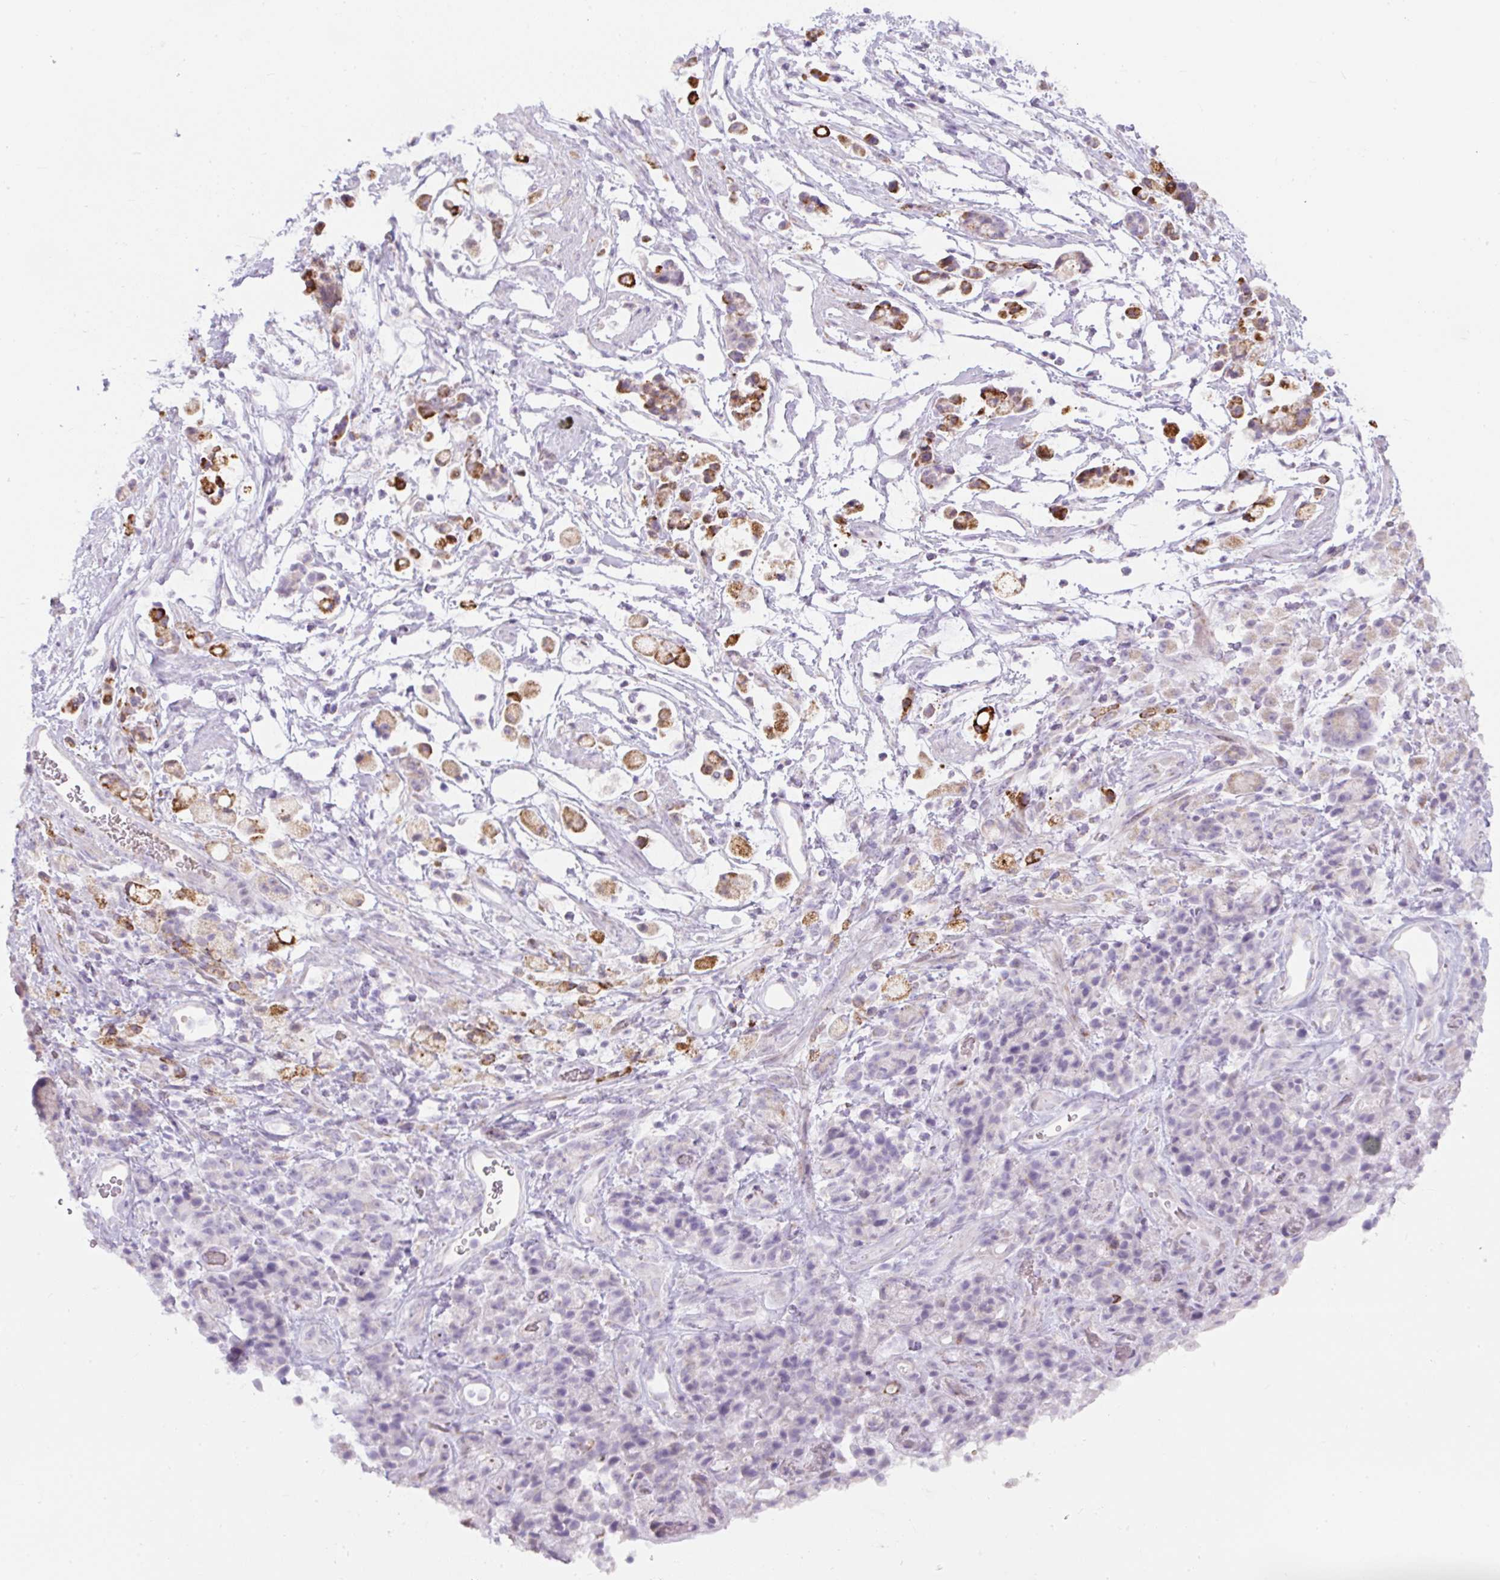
{"staining": {"intensity": "negative", "quantity": "none", "location": "none"}, "tissue": "stomach cancer", "cell_type": "Tumor cells", "image_type": "cancer", "snomed": [{"axis": "morphology", "description": "Adenocarcinoma, NOS"}, {"axis": "topography", "description": "Stomach"}], "caption": "The histopathology image exhibits no staining of tumor cells in stomach adenocarcinoma.", "gene": "FGFBP3", "patient": {"sex": "female", "age": 60}}